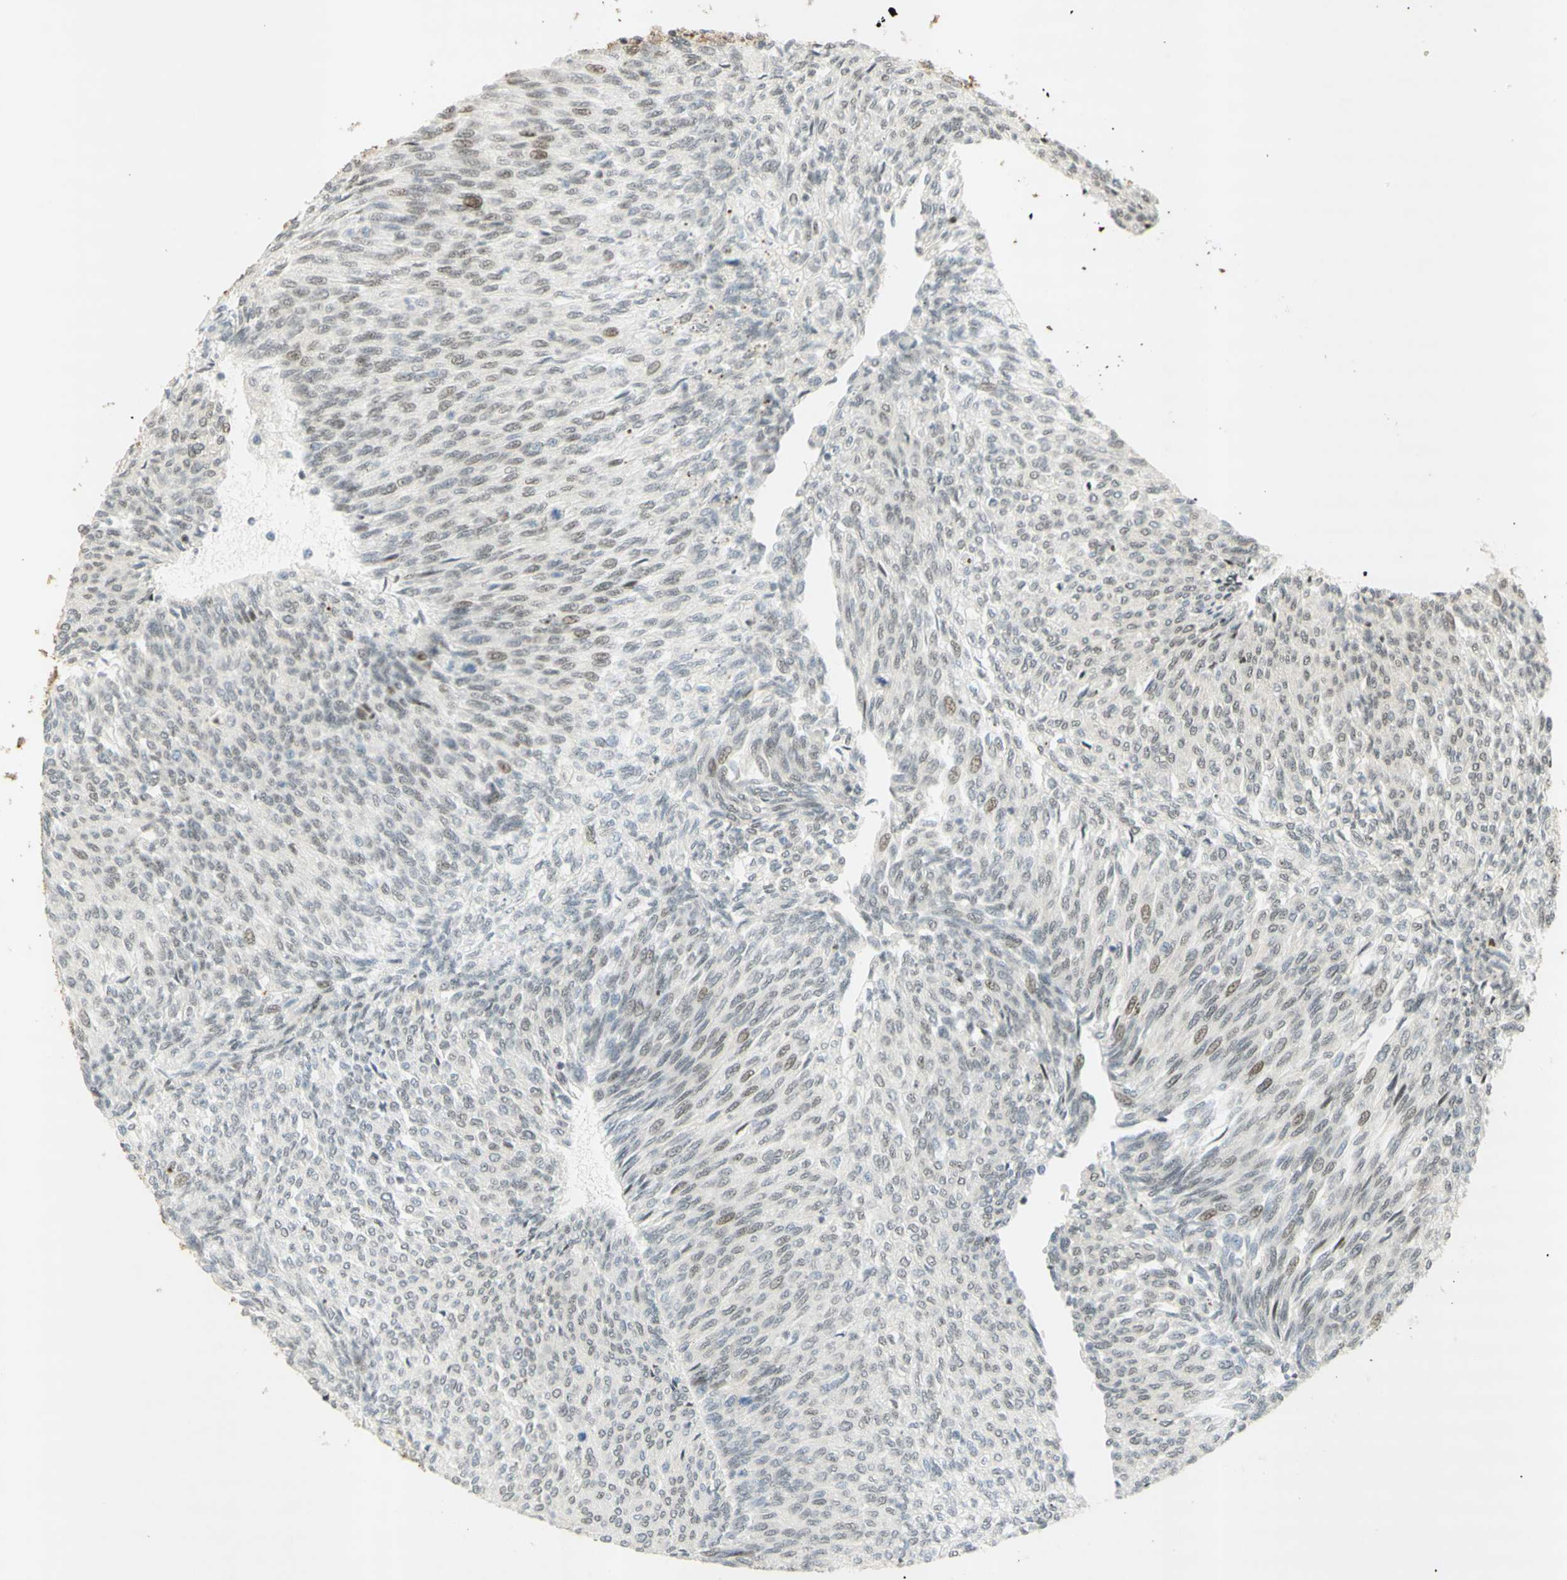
{"staining": {"intensity": "moderate", "quantity": ">75%", "location": "nuclear"}, "tissue": "urothelial cancer", "cell_type": "Tumor cells", "image_type": "cancer", "snomed": [{"axis": "morphology", "description": "Urothelial carcinoma, Low grade"}, {"axis": "topography", "description": "Urinary bladder"}], "caption": "The photomicrograph demonstrates staining of urothelial carcinoma (low-grade), revealing moderate nuclear protein staining (brown color) within tumor cells. (DAB (3,3'-diaminobenzidine) = brown stain, brightfield microscopy at high magnification).", "gene": "IRF1", "patient": {"sex": "female", "age": 79}}